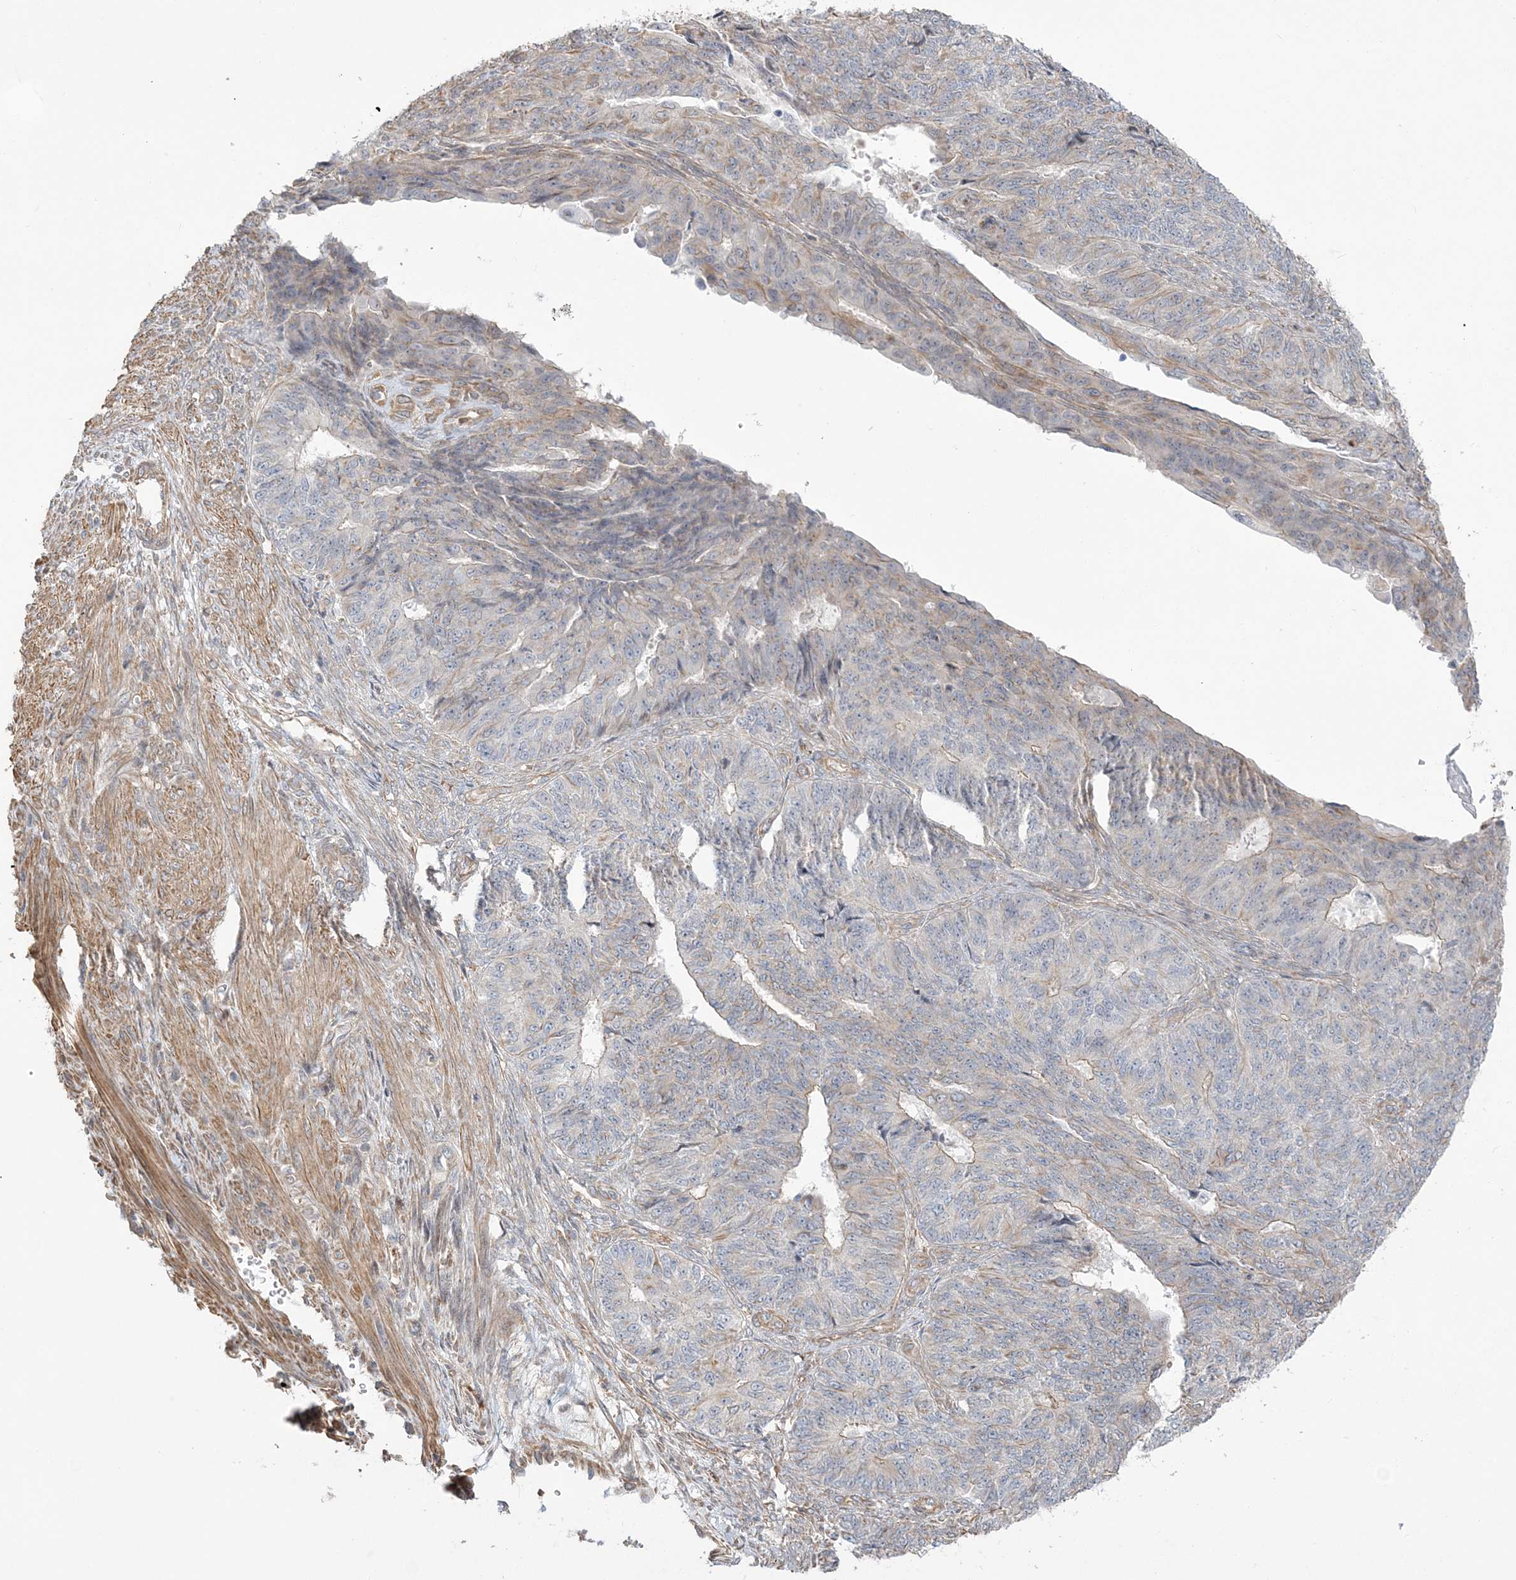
{"staining": {"intensity": "weak", "quantity": "<25%", "location": "cytoplasmic/membranous"}, "tissue": "endometrial cancer", "cell_type": "Tumor cells", "image_type": "cancer", "snomed": [{"axis": "morphology", "description": "Adenocarcinoma, NOS"}, {"axis": "topography", "description": "Endometrium"}], "caption": "DAB (3,3'-diaminobenzidine) immunohistochemical staining of human endometrial cancer (adenocarcinoma) exhibits no significant expression in tumor cells.", "gene": "ZNF821", "patient": {"sex": "female", "age": 32}}